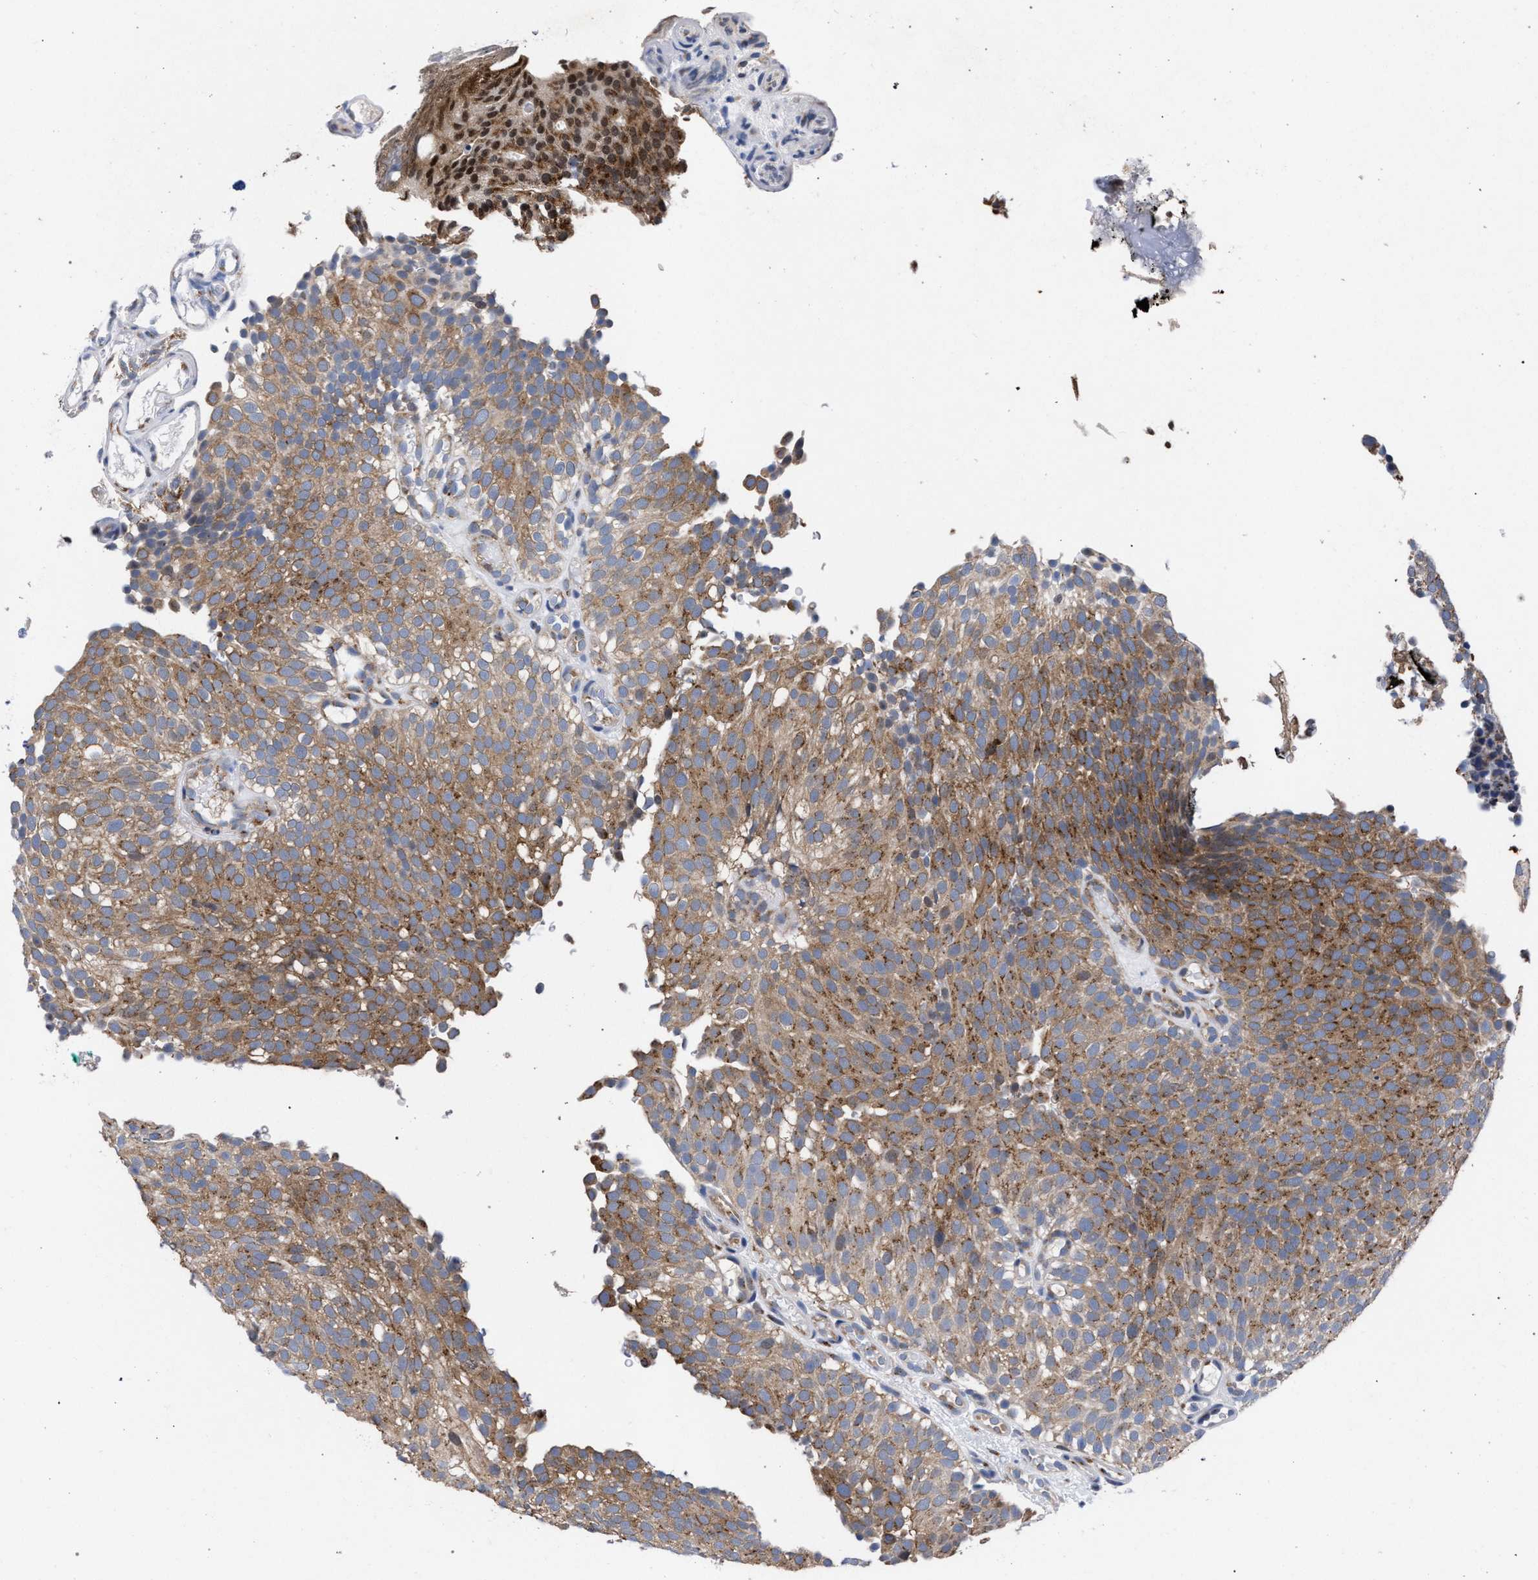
{"staining": {"intensity": "moderate", "quantity": ">75%", "location": "cytoplasmic/membranous"}, "tissue": "urothelial cancer", "cell_type": "Tumor cells", "image_type": "cancer", "snomed": [{"axis": "morphology", "description": "Urothelial carcinoma, Low grade"}, {"axis": "topography", "description": "Urinary bladder"}], "caption": "Human urothelial carcinoma (low-grade) stained for a protein (brown) reveals moderate cytoplasmic/membranous positive staining in about >75% of tumor cells.", "gene": "GOLGA2", "patient": {"sex": "male", "age": 78}}